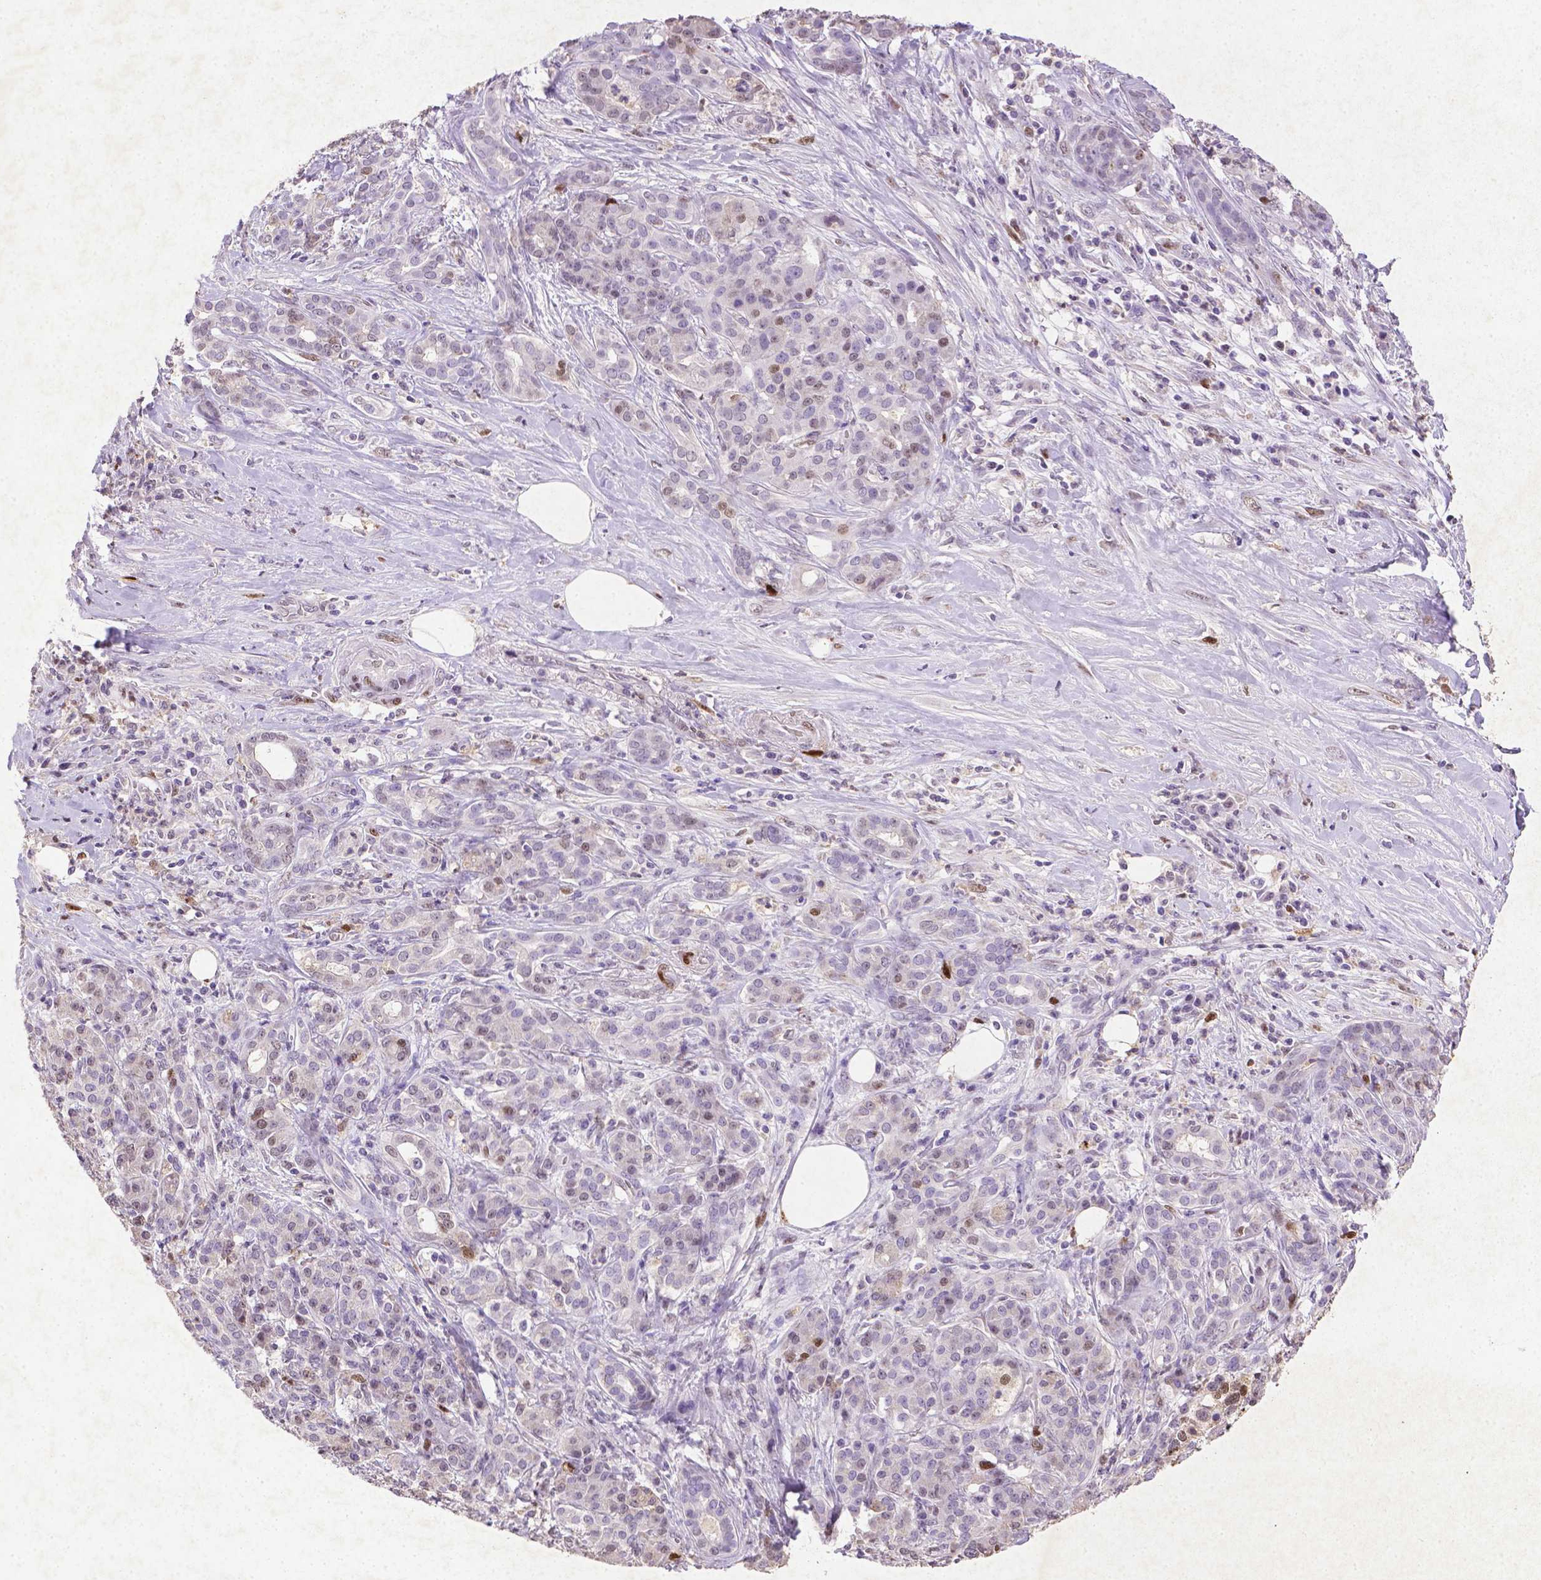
{"staining": {"intensity": "strong", "quantity": "<25%", "location": "nuclear"}, "tissue": "pancreatic cancer", "cell_type": "Tumor cells", "image_type": "cancer", "snomed": [{"axis": "morphology", "description": "Normal tissue, NOS"}, {"axis": "morphology", "description": "Inflammation, NOS"}, {"axis": "morphology", "description": "Adenocarcinoma, NOS"}, {"axis": "topography", "description": "Pancreas"}], "caption": "An image showing strong nuclear expression in about <25% of tumor cells in pancreatic cancer (adenocarcinoma), as visualized by brown immunohistochemical staining.", "gene": "CDKN1A", "patient": {"sex": "male", "age": 57}}